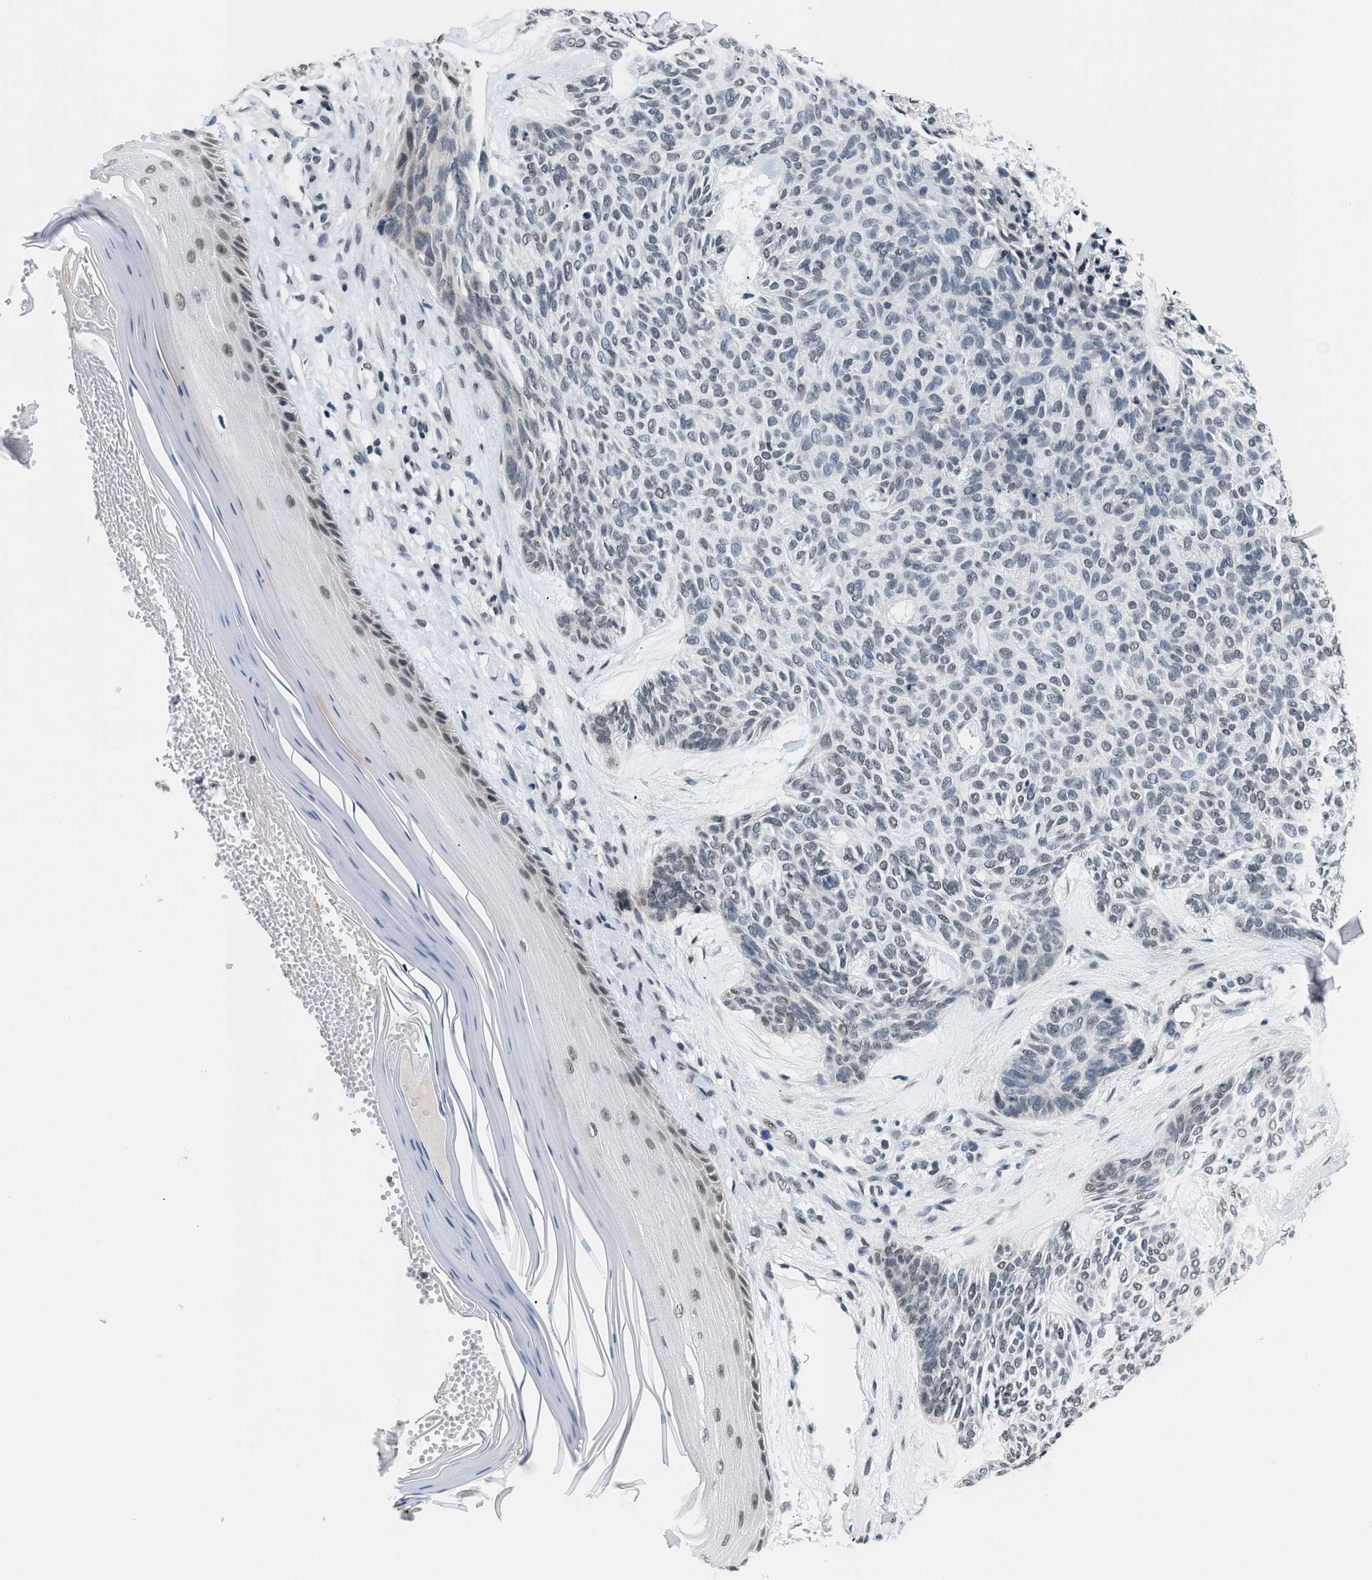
{"staining": {"intensity": "negative", "quantity": "none", "location": "none"}, "tissue": "skin cancer", "cell_type": "Tumor cells", "image_type": "cancer", "snomed": [{"axis": "morphology", "description": "Basal cell carcinoma"}, {"axis": "topography", "description": "Skin"}], "caption": "High power microscopy photomicrograph of an immunohistochemistry (IHC) image of basal cell carcinoma (skin), revealing no significant staining in tumor cells.", "gene": "RAF1", "patient": {"sex": "male", "age": 55}}